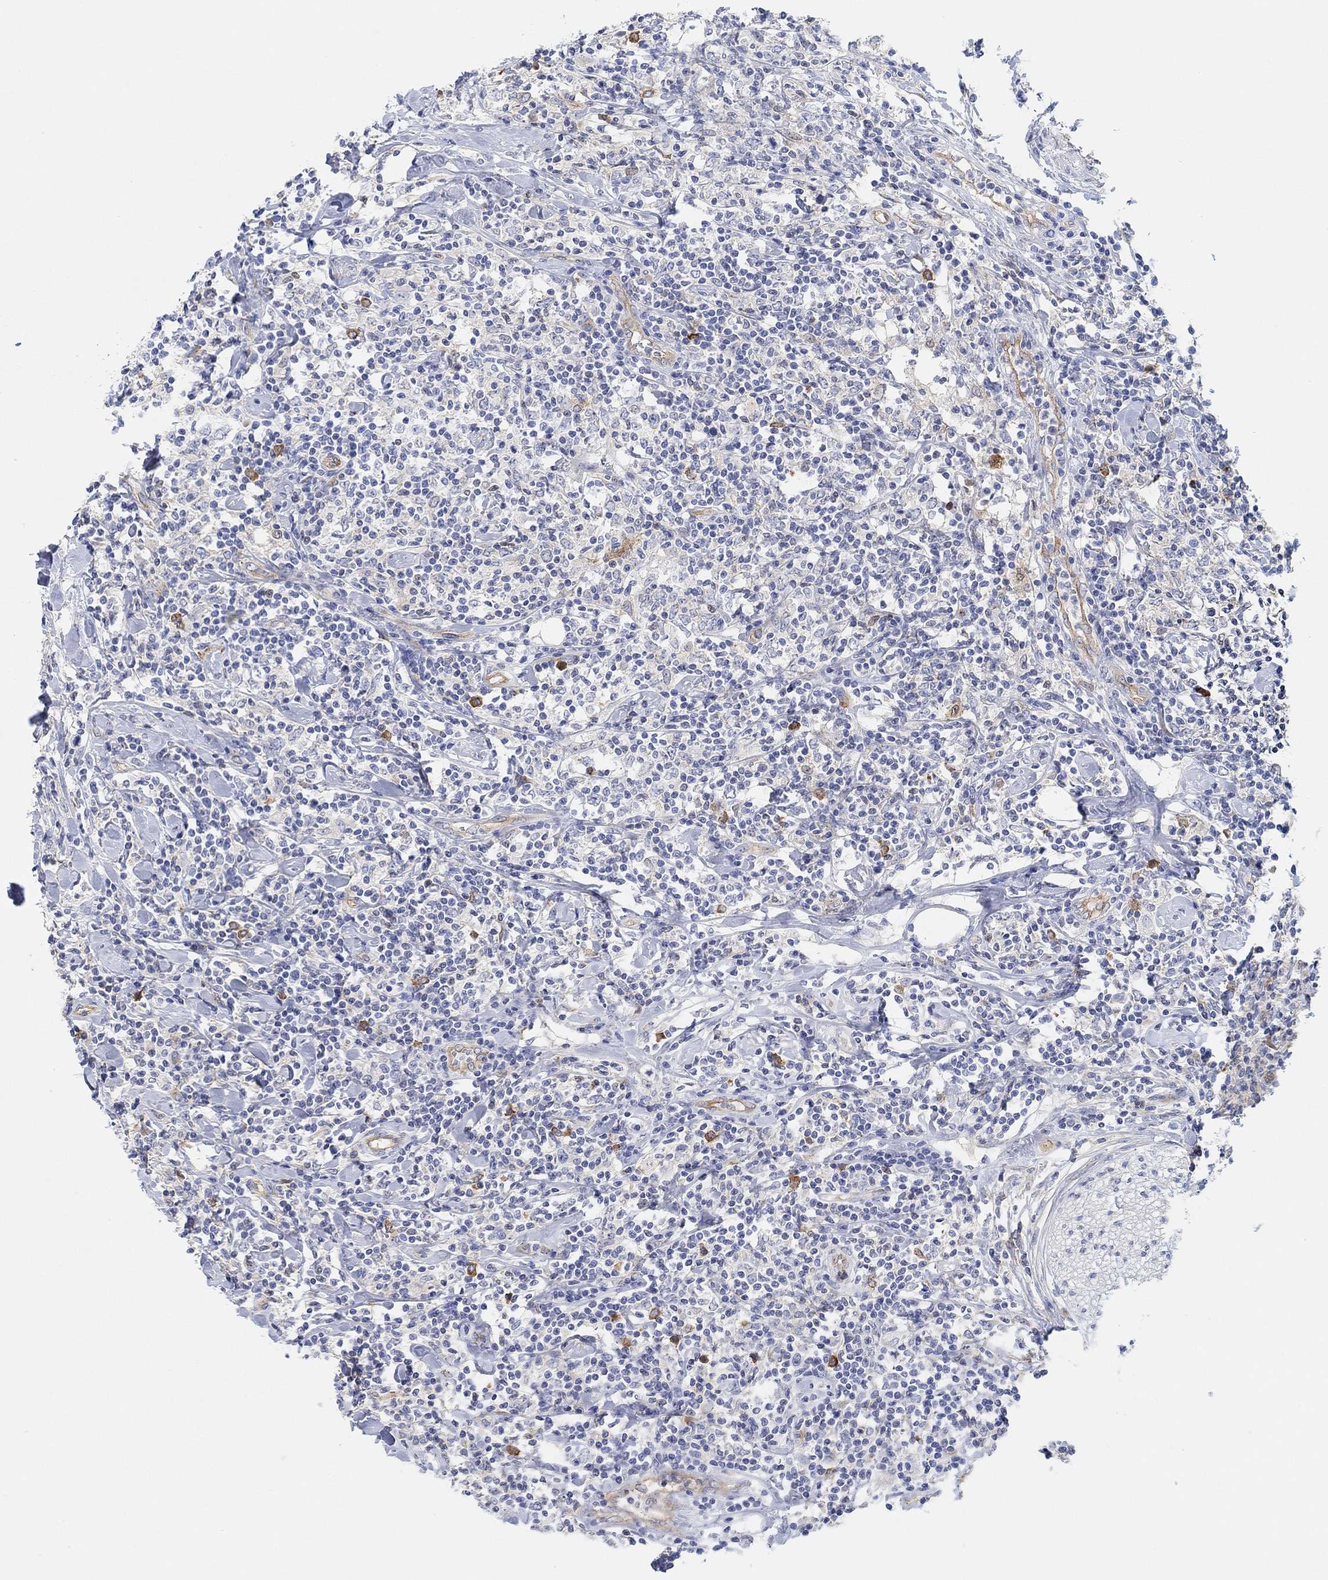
{"staining": {"intensity": "negative", "quantity": "none", "location": "none"}, "tissue": "lymphoma", "cell_type": "Tumor cells", "image_type": "cancer", "snomed": [{"axis": "morphology", "description": "Malignant lymphoma, non-Hodgkin's type, High grade"}, {"axis": "topography", "description": "Lymph node"}], "caption": "A histopathology image of human malignant lymphoma, non-Hodgkin's type (high-grade) is negative for staining in tumor cells.", "gene": "RGS1", "patient": {"sex": "female", "age": 84}}